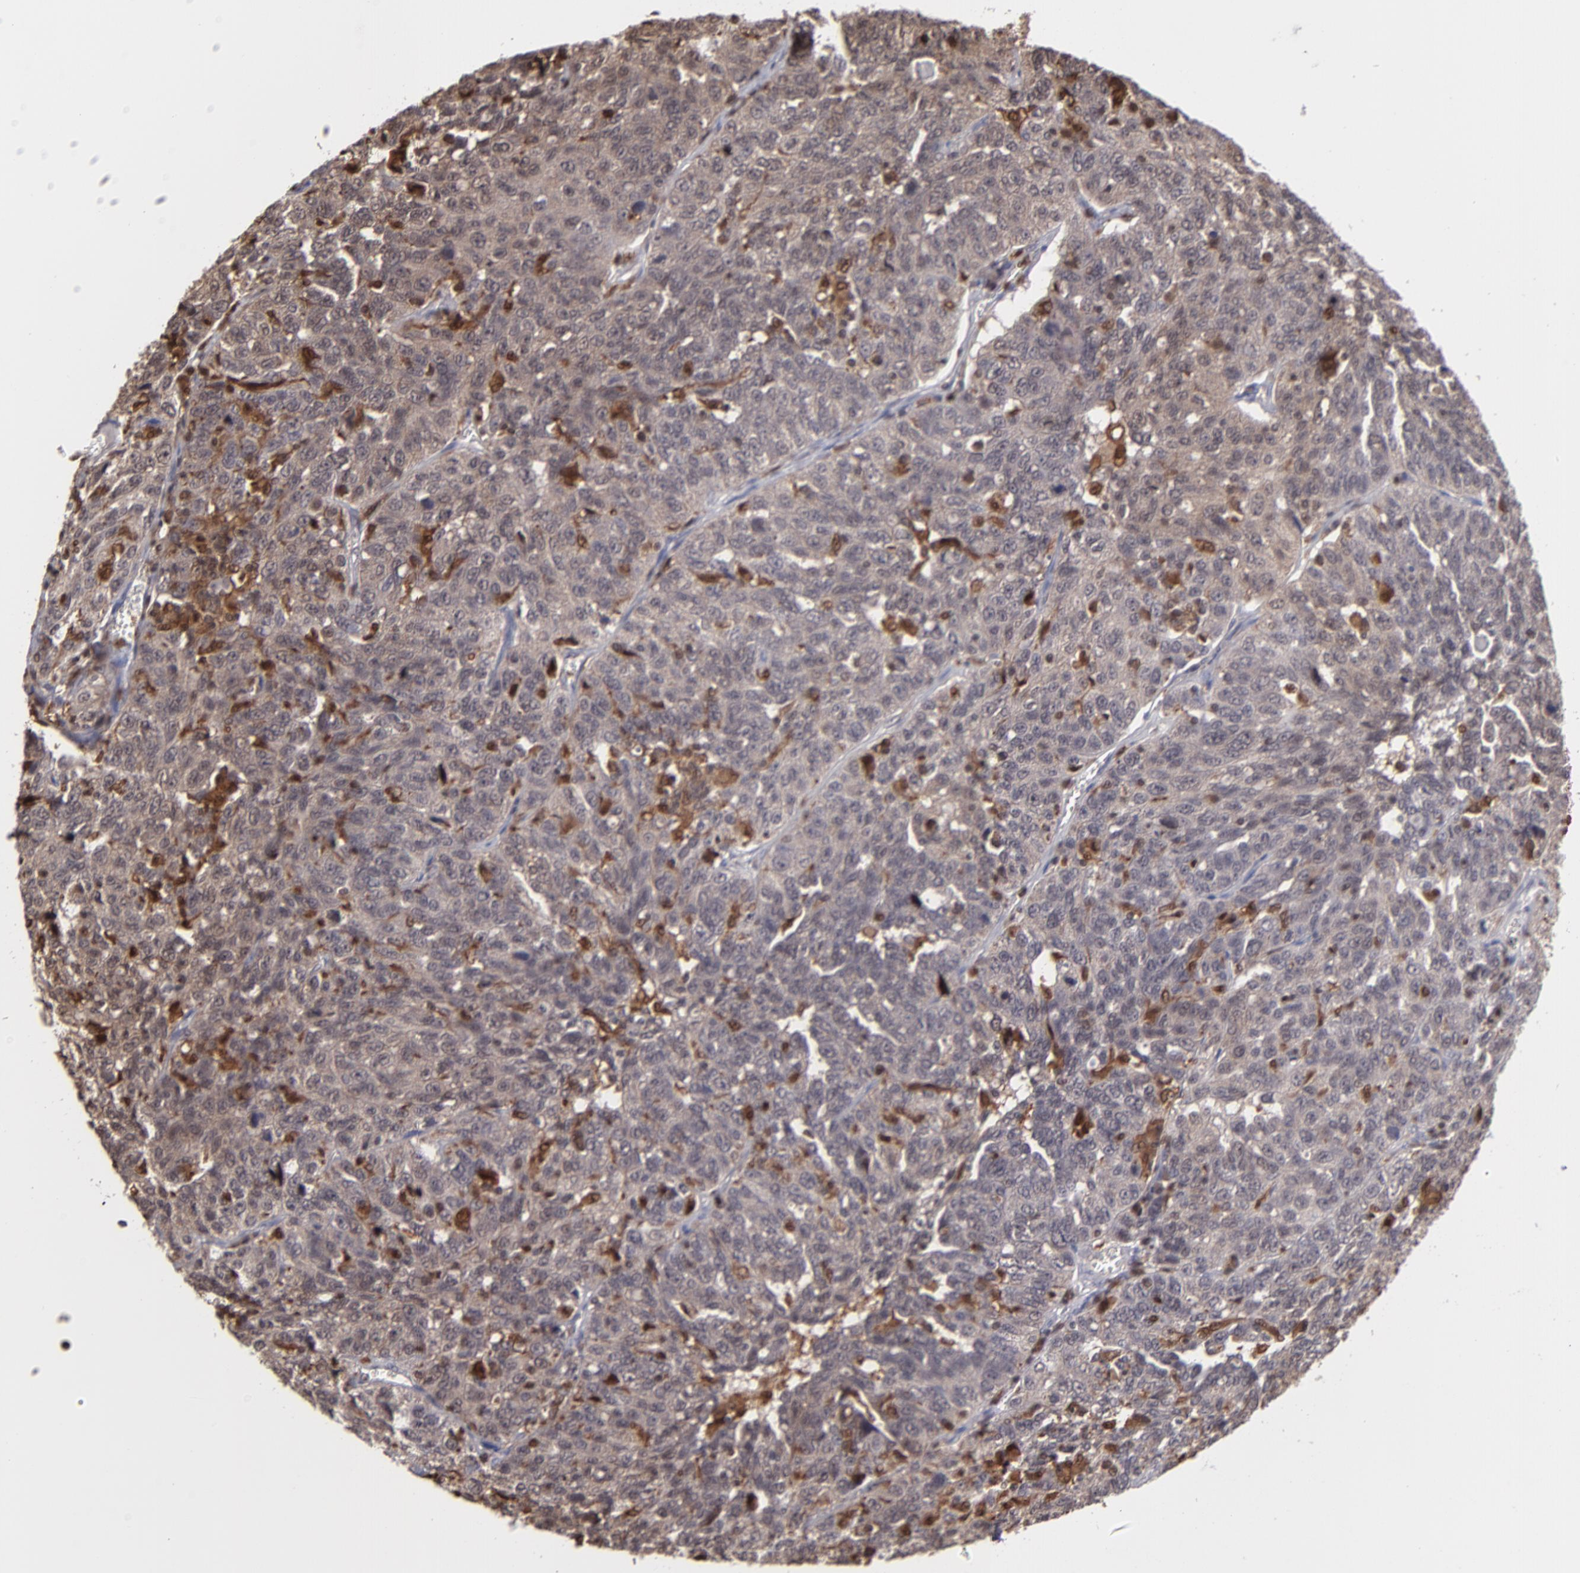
{"staining": {"intensity": "weak", "quantity": ">75%", "location": "cytoplasmic/membranous"}, "tissue": "ovarian cancer", "cell_type": "Tumor cells", "image_type": "cancer", "snomed": [{"axis": "morphology", "description": "Cystadenocarcinoma, serous, NOS"}, {"axis": "topography", "description": "Ovary"}], "caption": "Immunohistochemistry (DAB (3,3'-diaminobenzidine)) staining of human ovarian cancer (serous cystadenocarcinoma) displays weak cytoplasmic/membranous protein positivity in about >75% of tumor cells. (DAB IHC with brightfield microscopy, high magnification).", "gene": "GRB2", "patient": {"sex": "female", "age": 71}}